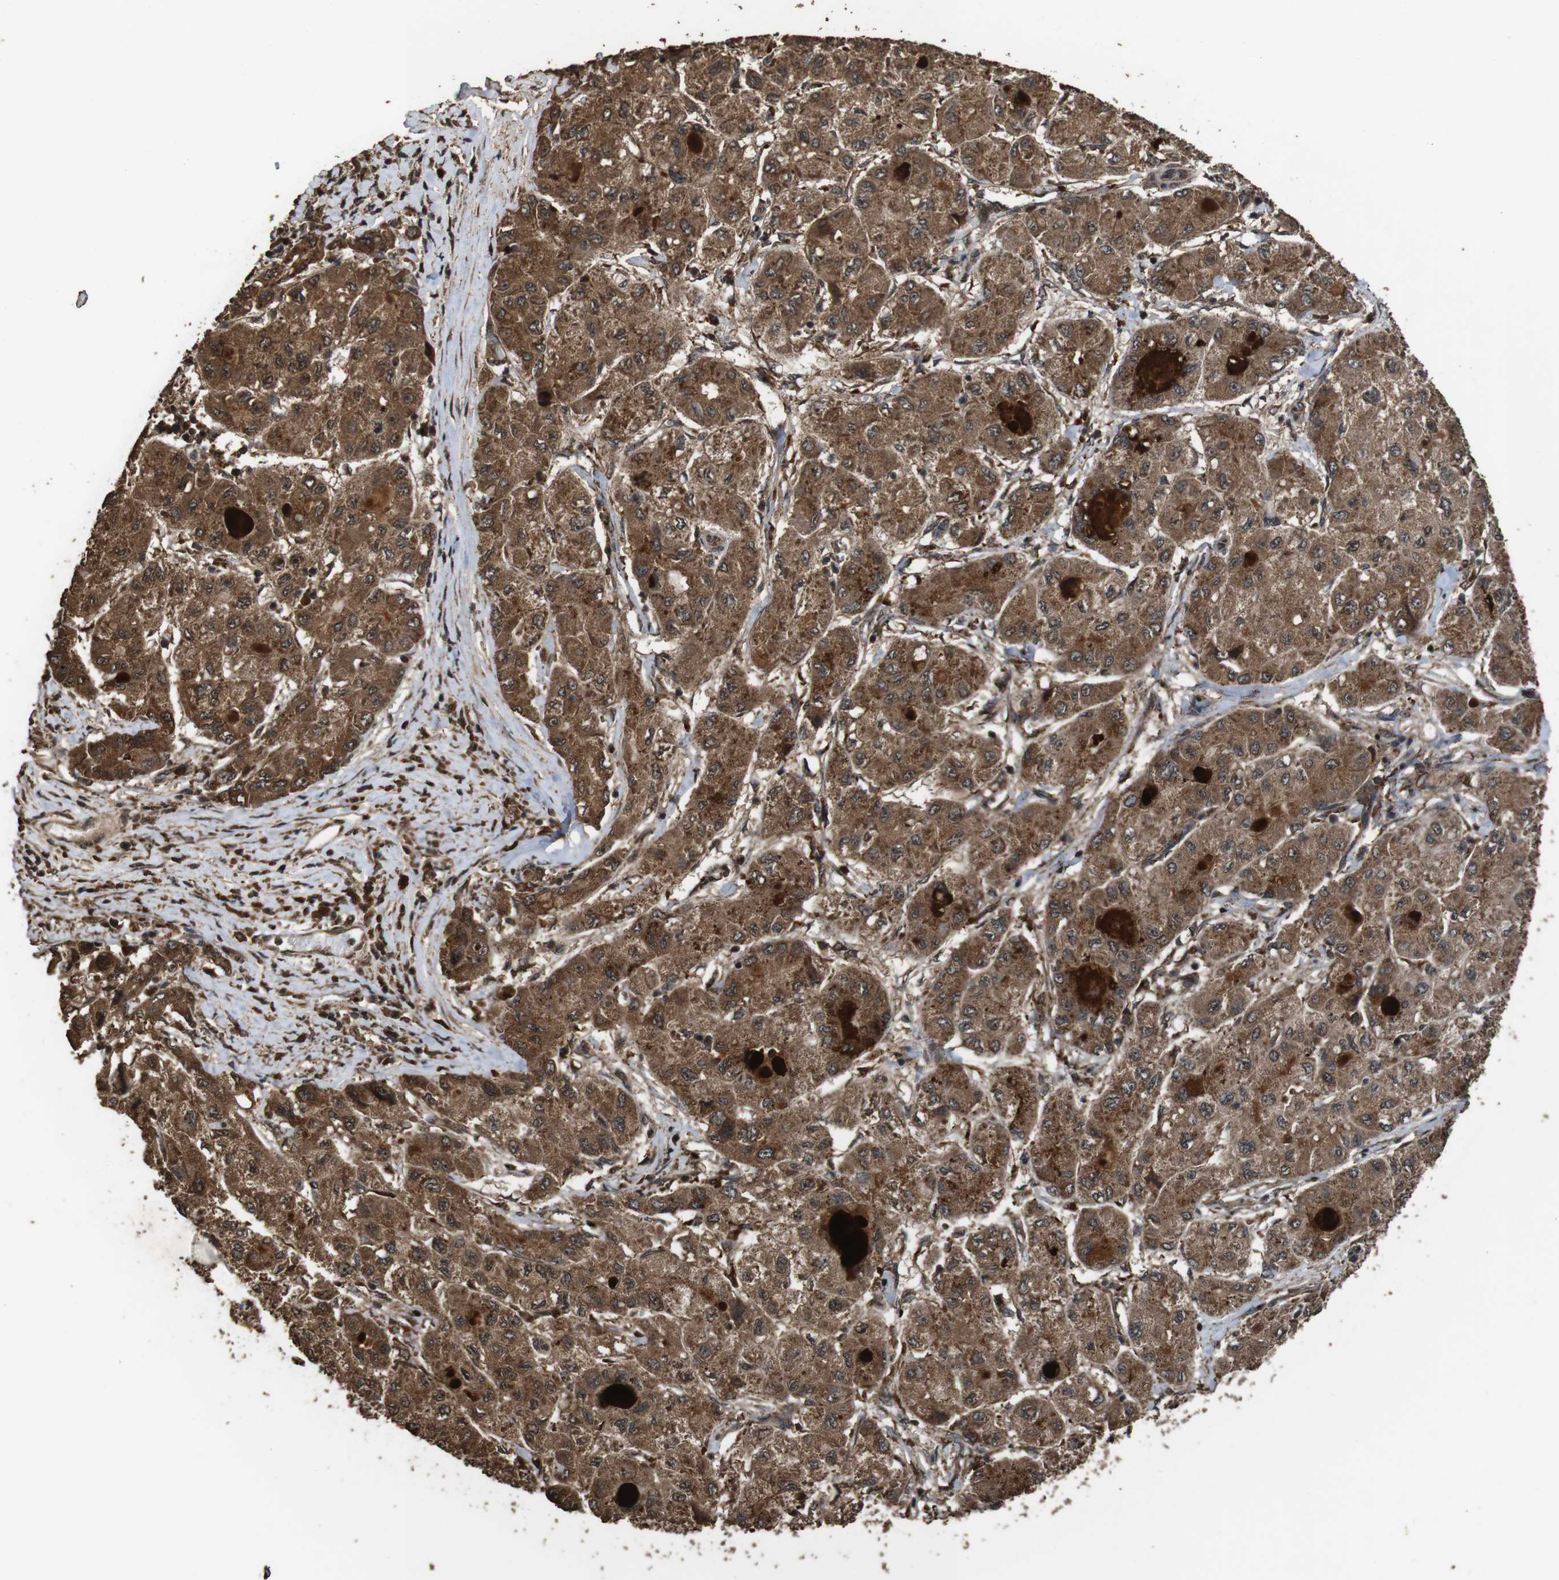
{"staining": {"intensity": "strong", "quantity": ">75%", "location": "cytoplasmic/membranous"}, "tissue": "liver cancer", "cell_type": "Tumor cells", "image_type": "cancer", "snomed": [{"axis": "morphology", "description": "Carcinoma, Hepatocellular, NOS"}, {"axis": "topography", "description": "Liver"}], "caption": "A brown stain highlights strong cytoplasmic/membranous expression of a protein in human liver hepatocellular carcinoma tumor cells.", "gene": "RRAS2", "patient": {"sex": "male", "age": 80}}